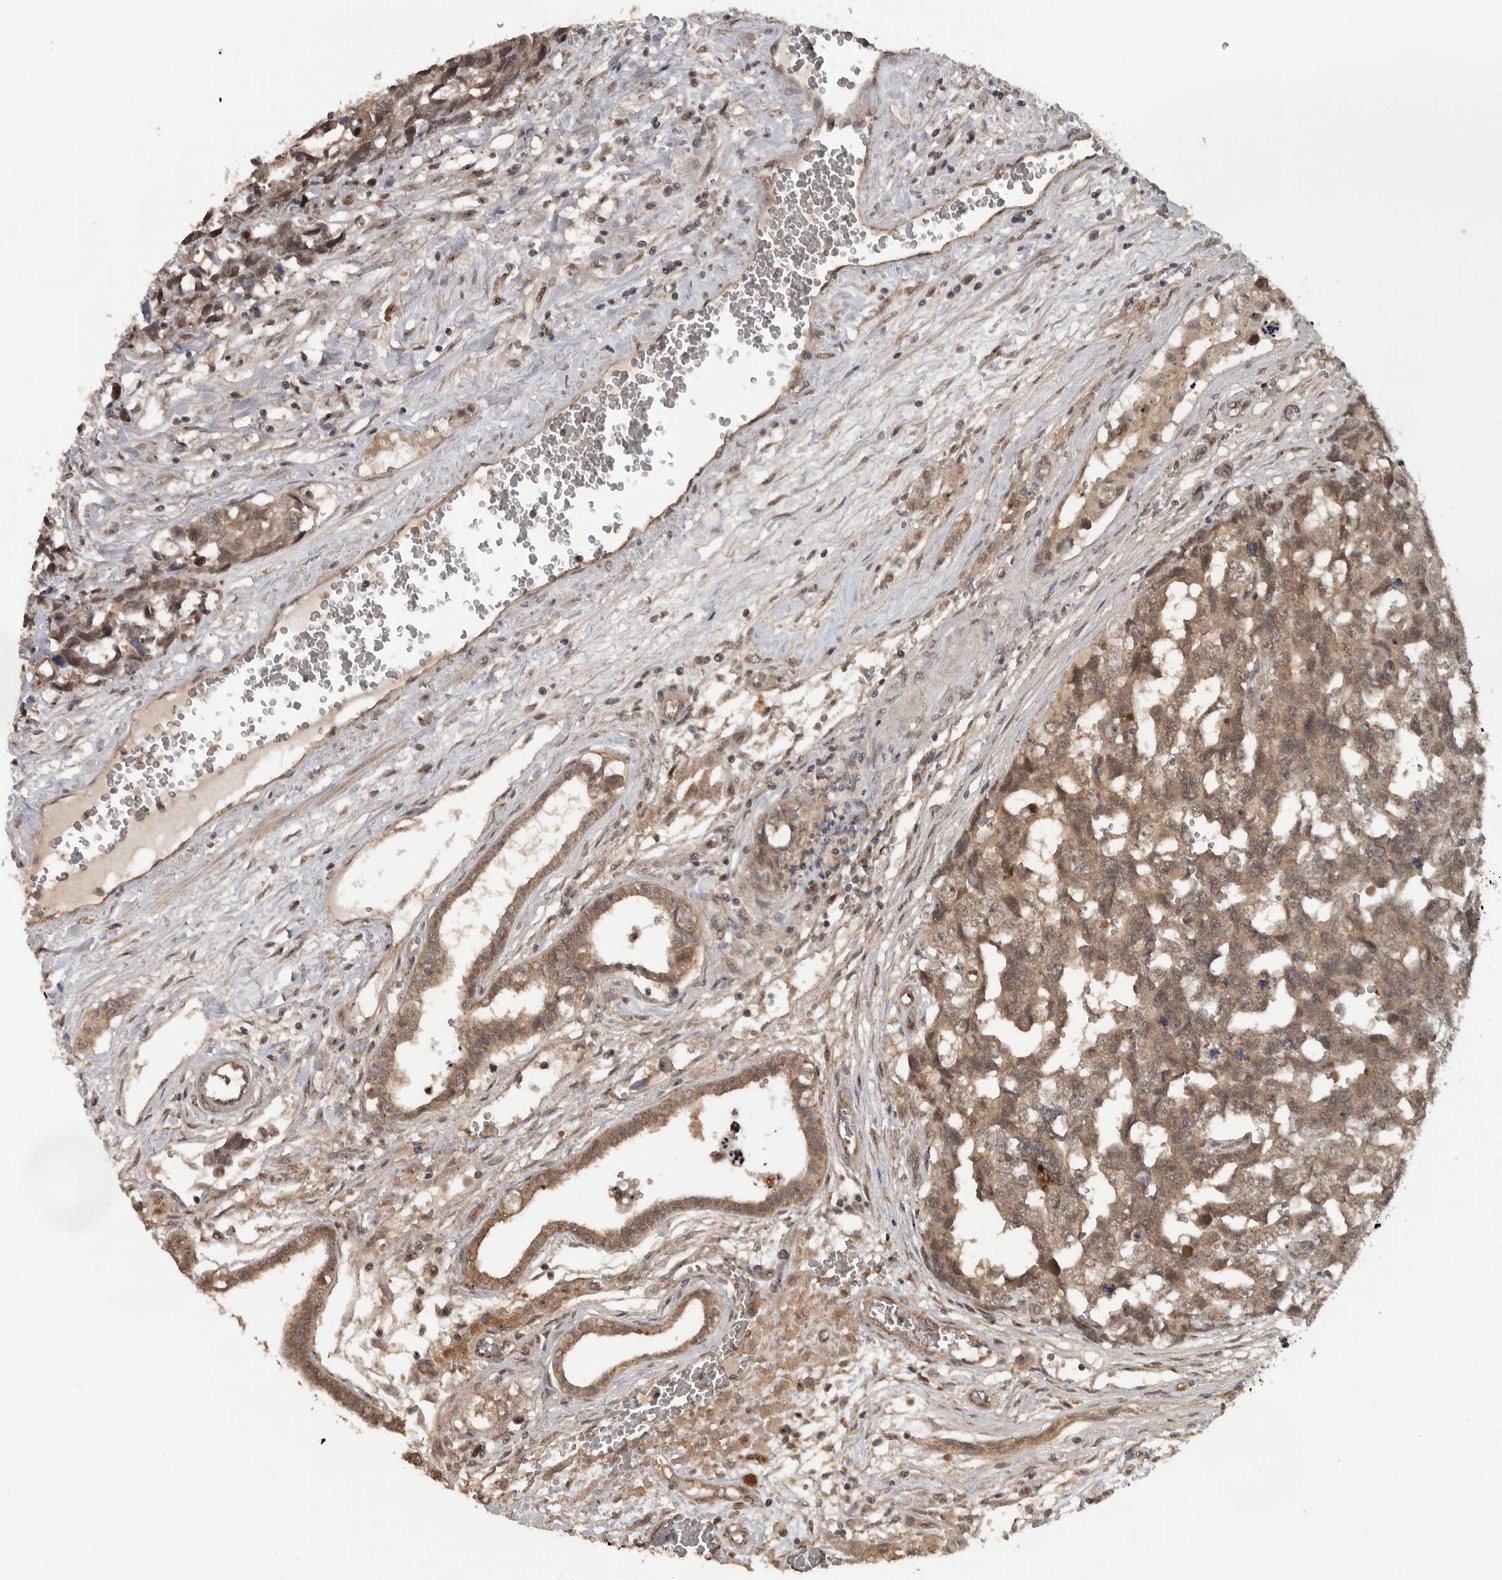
{"staining": {"intensity": "moderate", "quantity": ">75%", "location": "cytoplasmic/membranous,nuclear"}, "tissue": "testis cancer", "cell_type": "Tumor cells", "image_type": "cancer", "snomed": [{"axis": "morphology", "description": "Carcinoma, Embryonal, NOS"}, {"axis": "topography", "description": "Testis"}], "caption": "Embryonal carcinoma (testis) was stained to show a protein in brown. There is medium levels of moderate cytoplasmic/membranous and nuclear staining in approximately >75% of tumor cells.", "gene": "CEP350", "patient": {"sex": "male", "age": 31}}